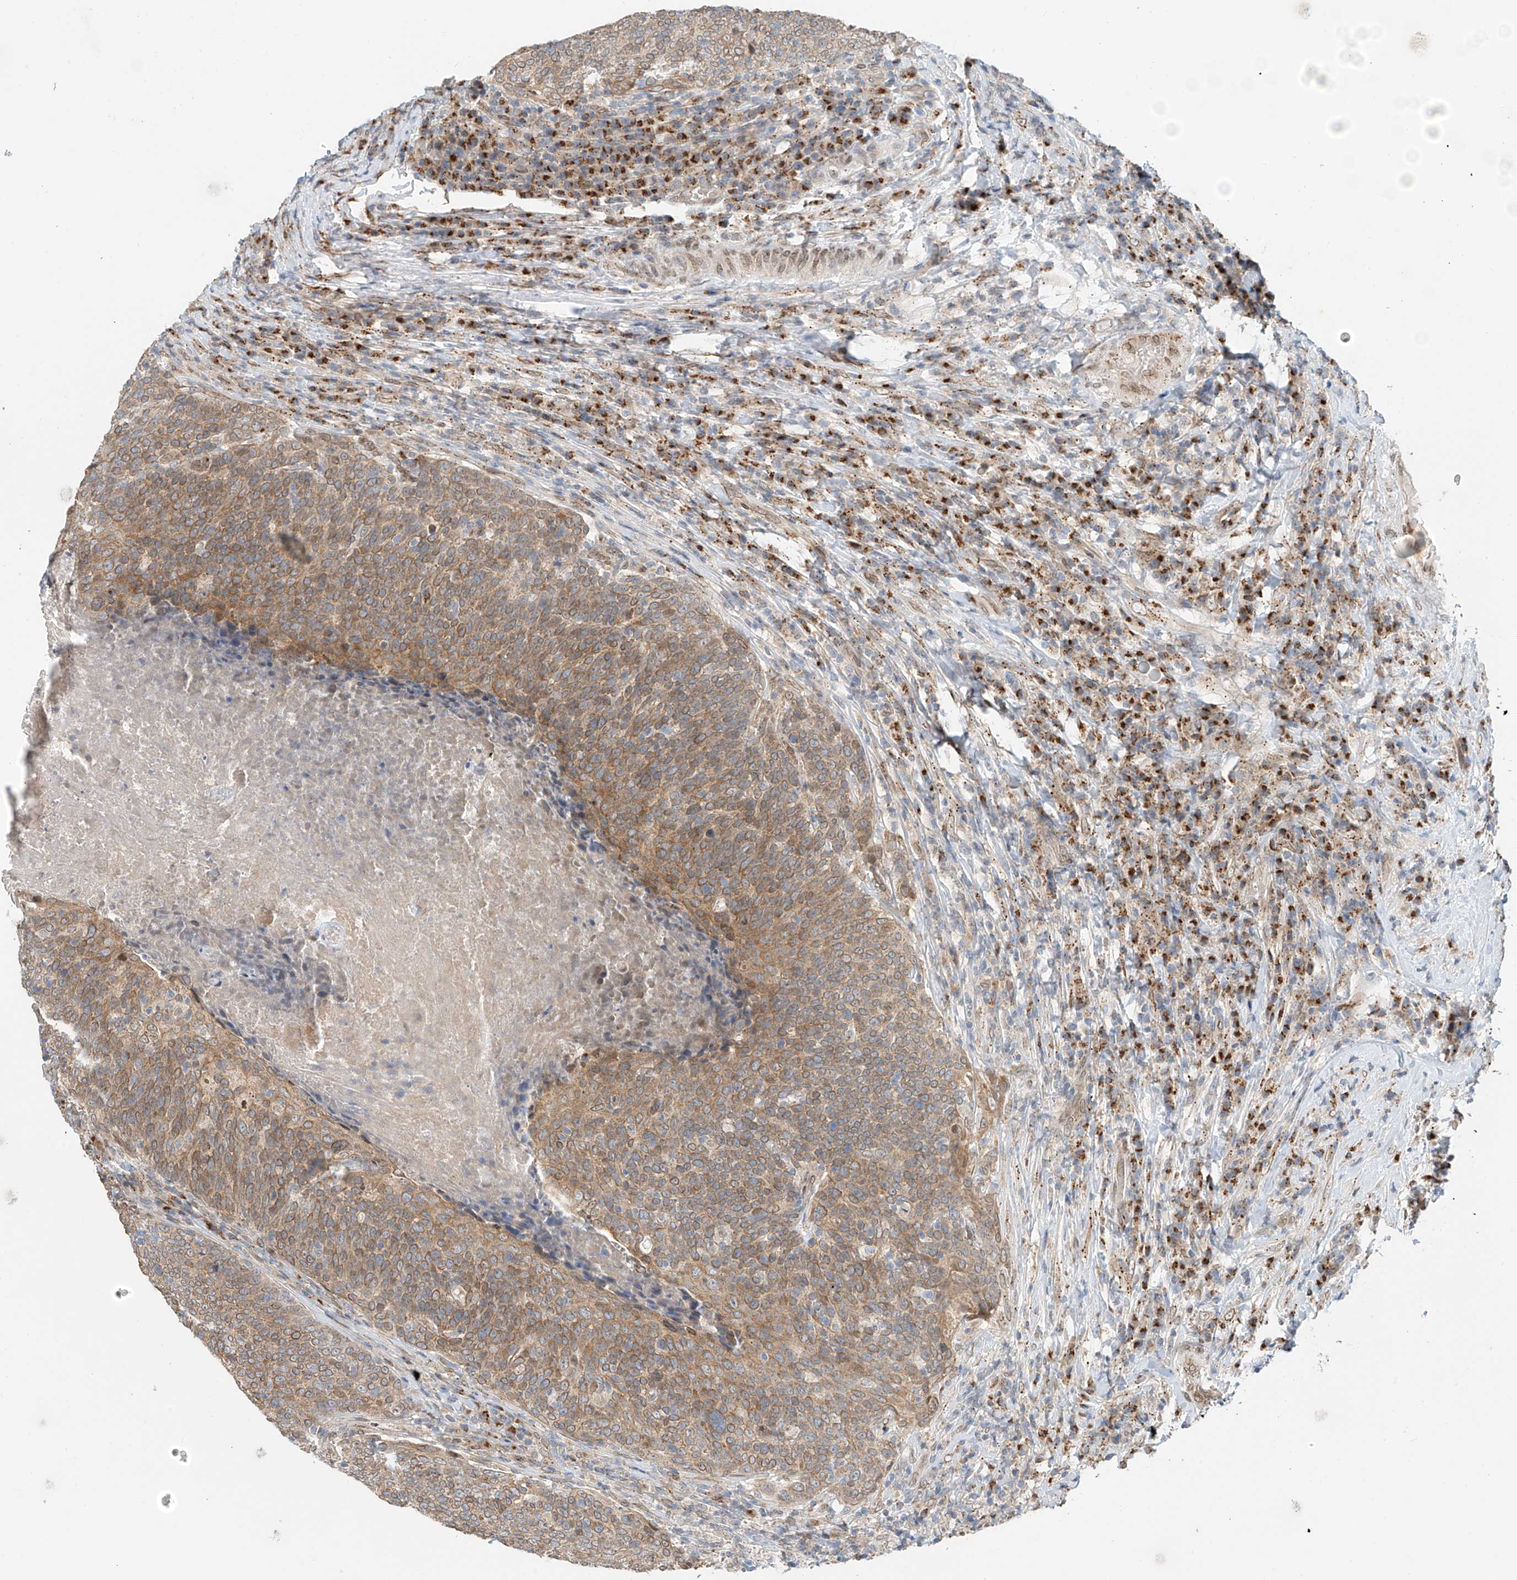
{"staining": {"intensity": "moderate", "quantity": ">75%", "location": "cytoplasmic/membranous"}, "tissue": "head and neck cancer", "cell_type": "Tumor cells", "image_type": "cancer", "snomed": [{"axis": "morphology", "description": "Squamous cell carcinoma, NOS"}, {"axis": "morphology", "description": "Squamous cell carcinoma, metastatic, NOS"}, {"axis": "topography", "description": "Lymph node"}, {"axis": "topography", "description": "Head-Neck"}], "caption": "This micrograph reveals IHC staining of human head and neck cancer (metastatic squamous cell carcinoma), with medium moderate cytoplasmic/membranous staining in approximately >75% of tumor cells.", "gene": "STARD9", "patient": {"sex": "male", "age": 62}}